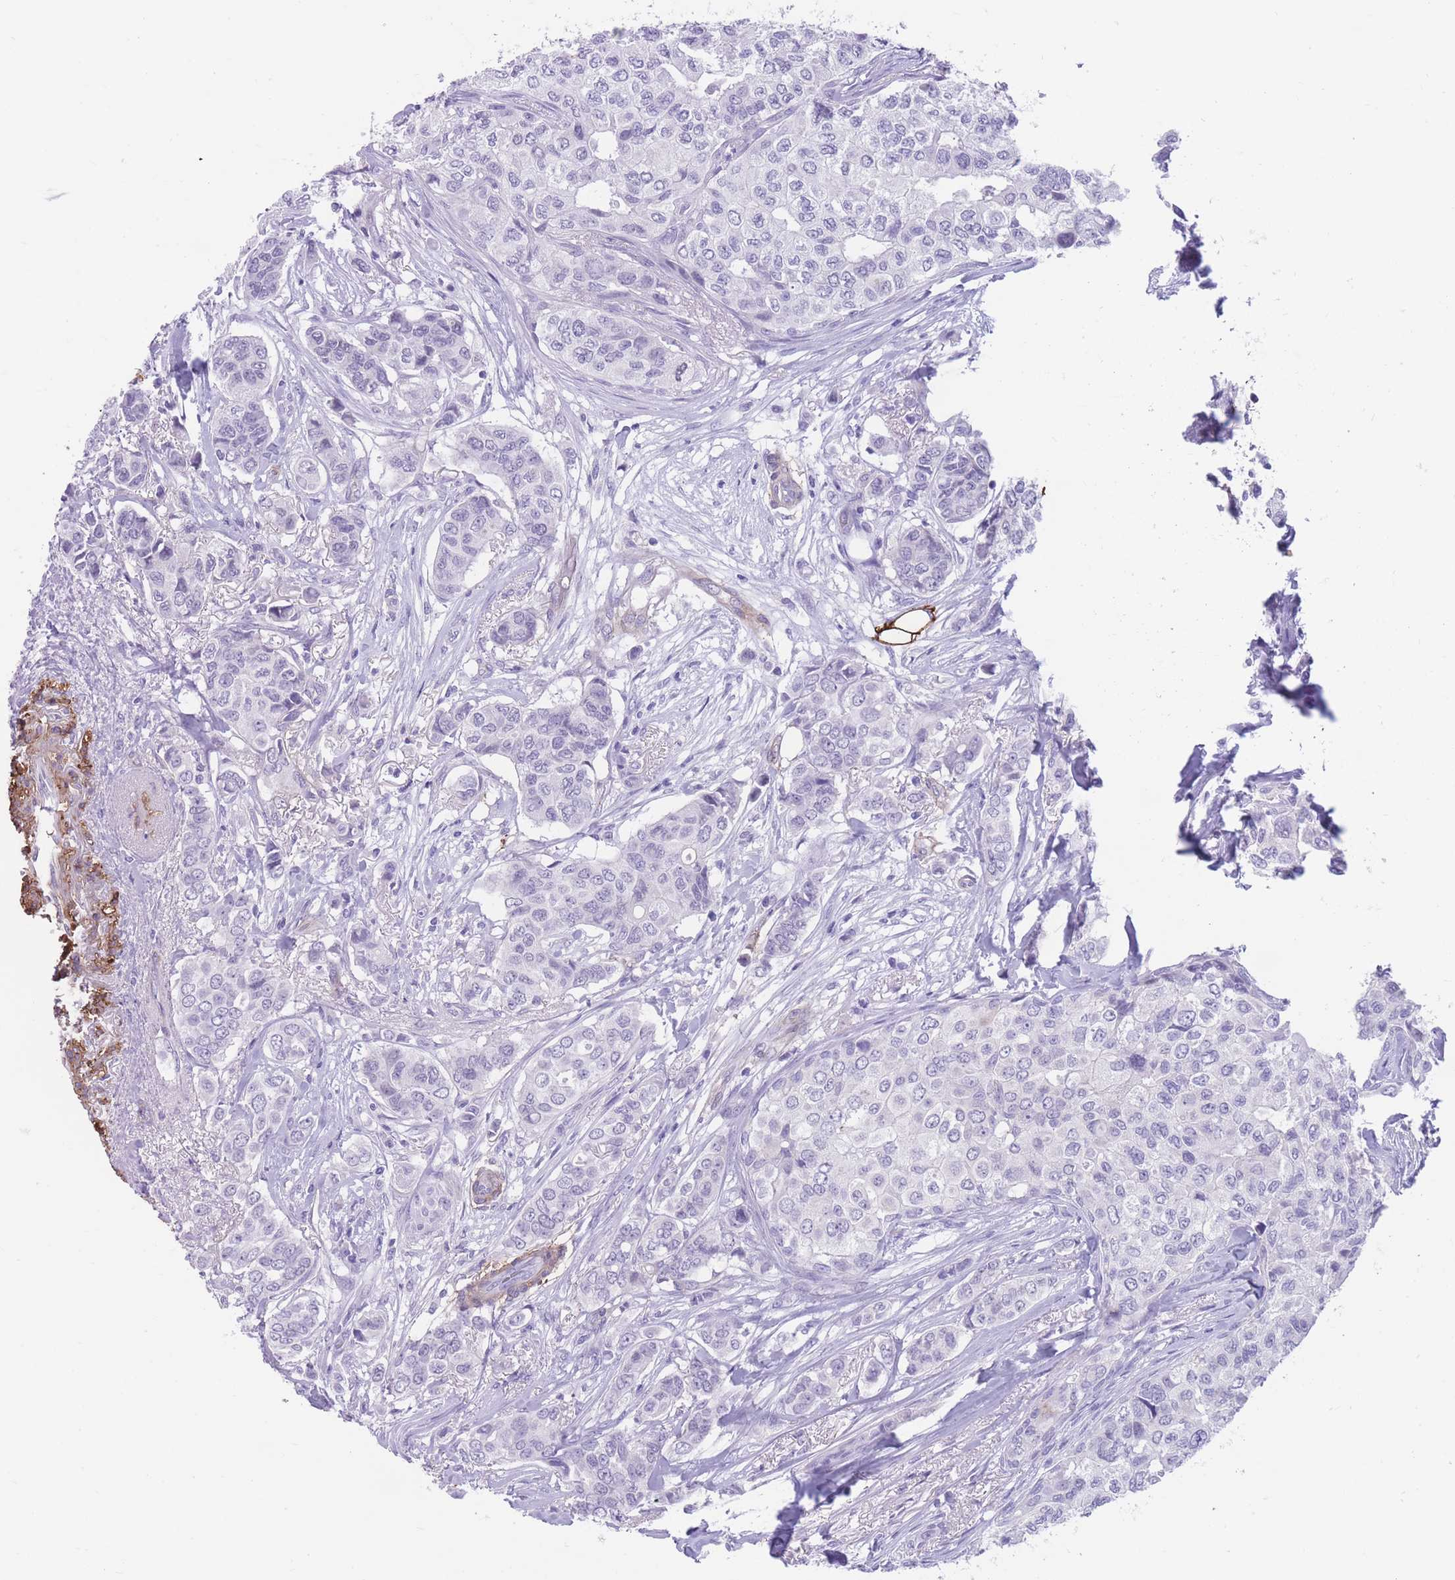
{"staining": {"intensity": "negative", "quantity": "none", "location": "none"}, "tissue": "breast cancer", "cell_type": "Tumor cells", "image_type": "cancer", "snomed": [{"axis": "morphology", "description": "Lobular carcinoma"}, {"axis": "topography", "description": "Breast"}], "caption": "This is a photomicrograph of immunohistochemistry (IHC) staining of breast cancer, which shows no expression in tumor cells.", "gene": "DPYD", "patient": {"sex": "female", "age": 51}}